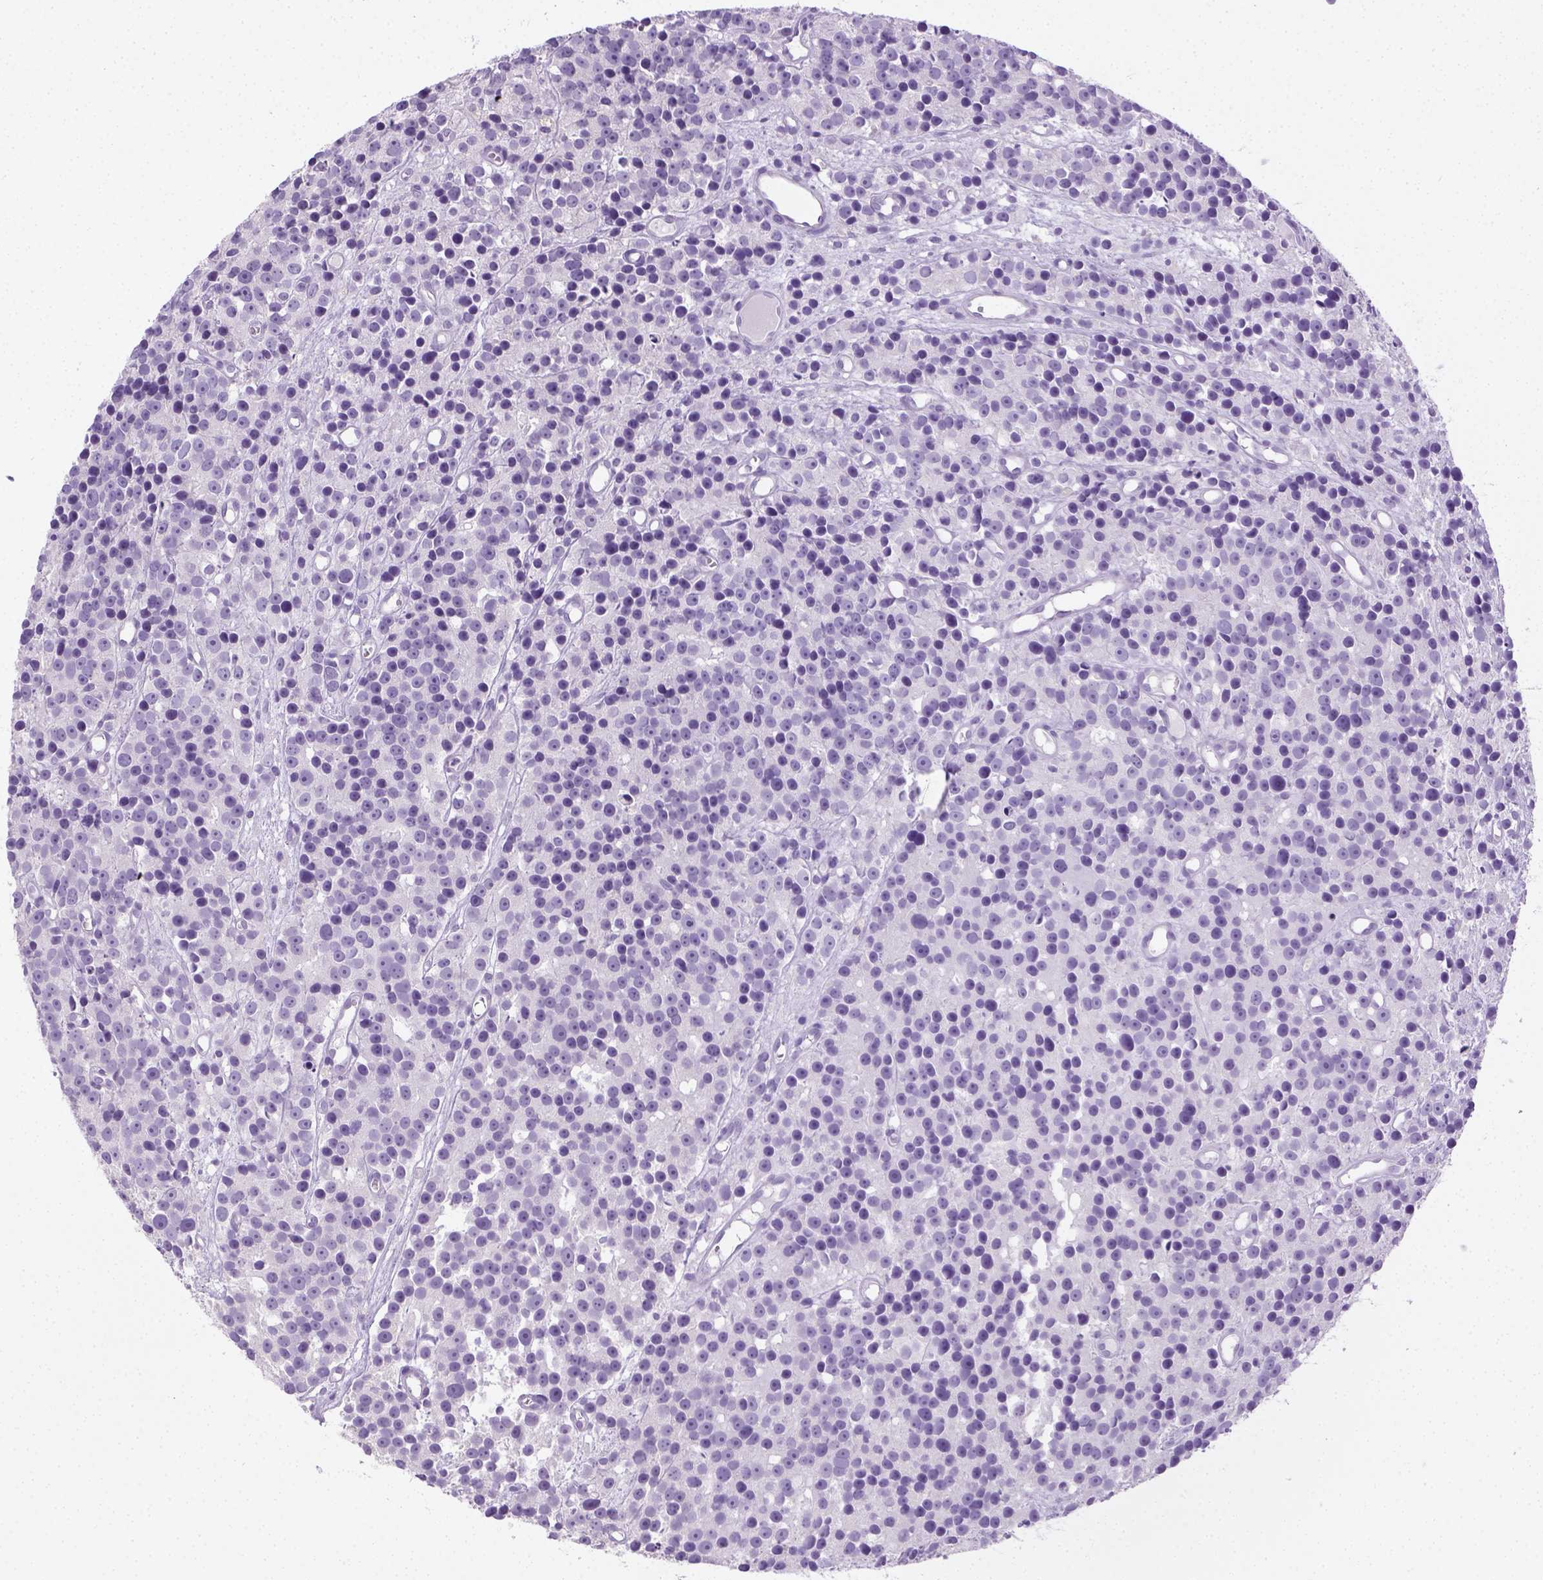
{"staining": {"intensity": "negative", "quantity": "none", "location": "none"}, "tissue": "prostate cancer", "cell_type": "Tumor cells", "image_type": "cancer", "snomed": [{"axis": "morphology", "description": "Adenocarcinoma, High grade"}, {"axis": "topography", "description": "Prostate"}], "caption": "The immunohistochemistry photomicrograph has no significant staining in tumor cells of prostate adenocarcinoma (high-grade) tissue. (DAB immunohistochemistry, high magnification).", "gene": "LGSN", "patient": {"sex": "male", "age": 77}}